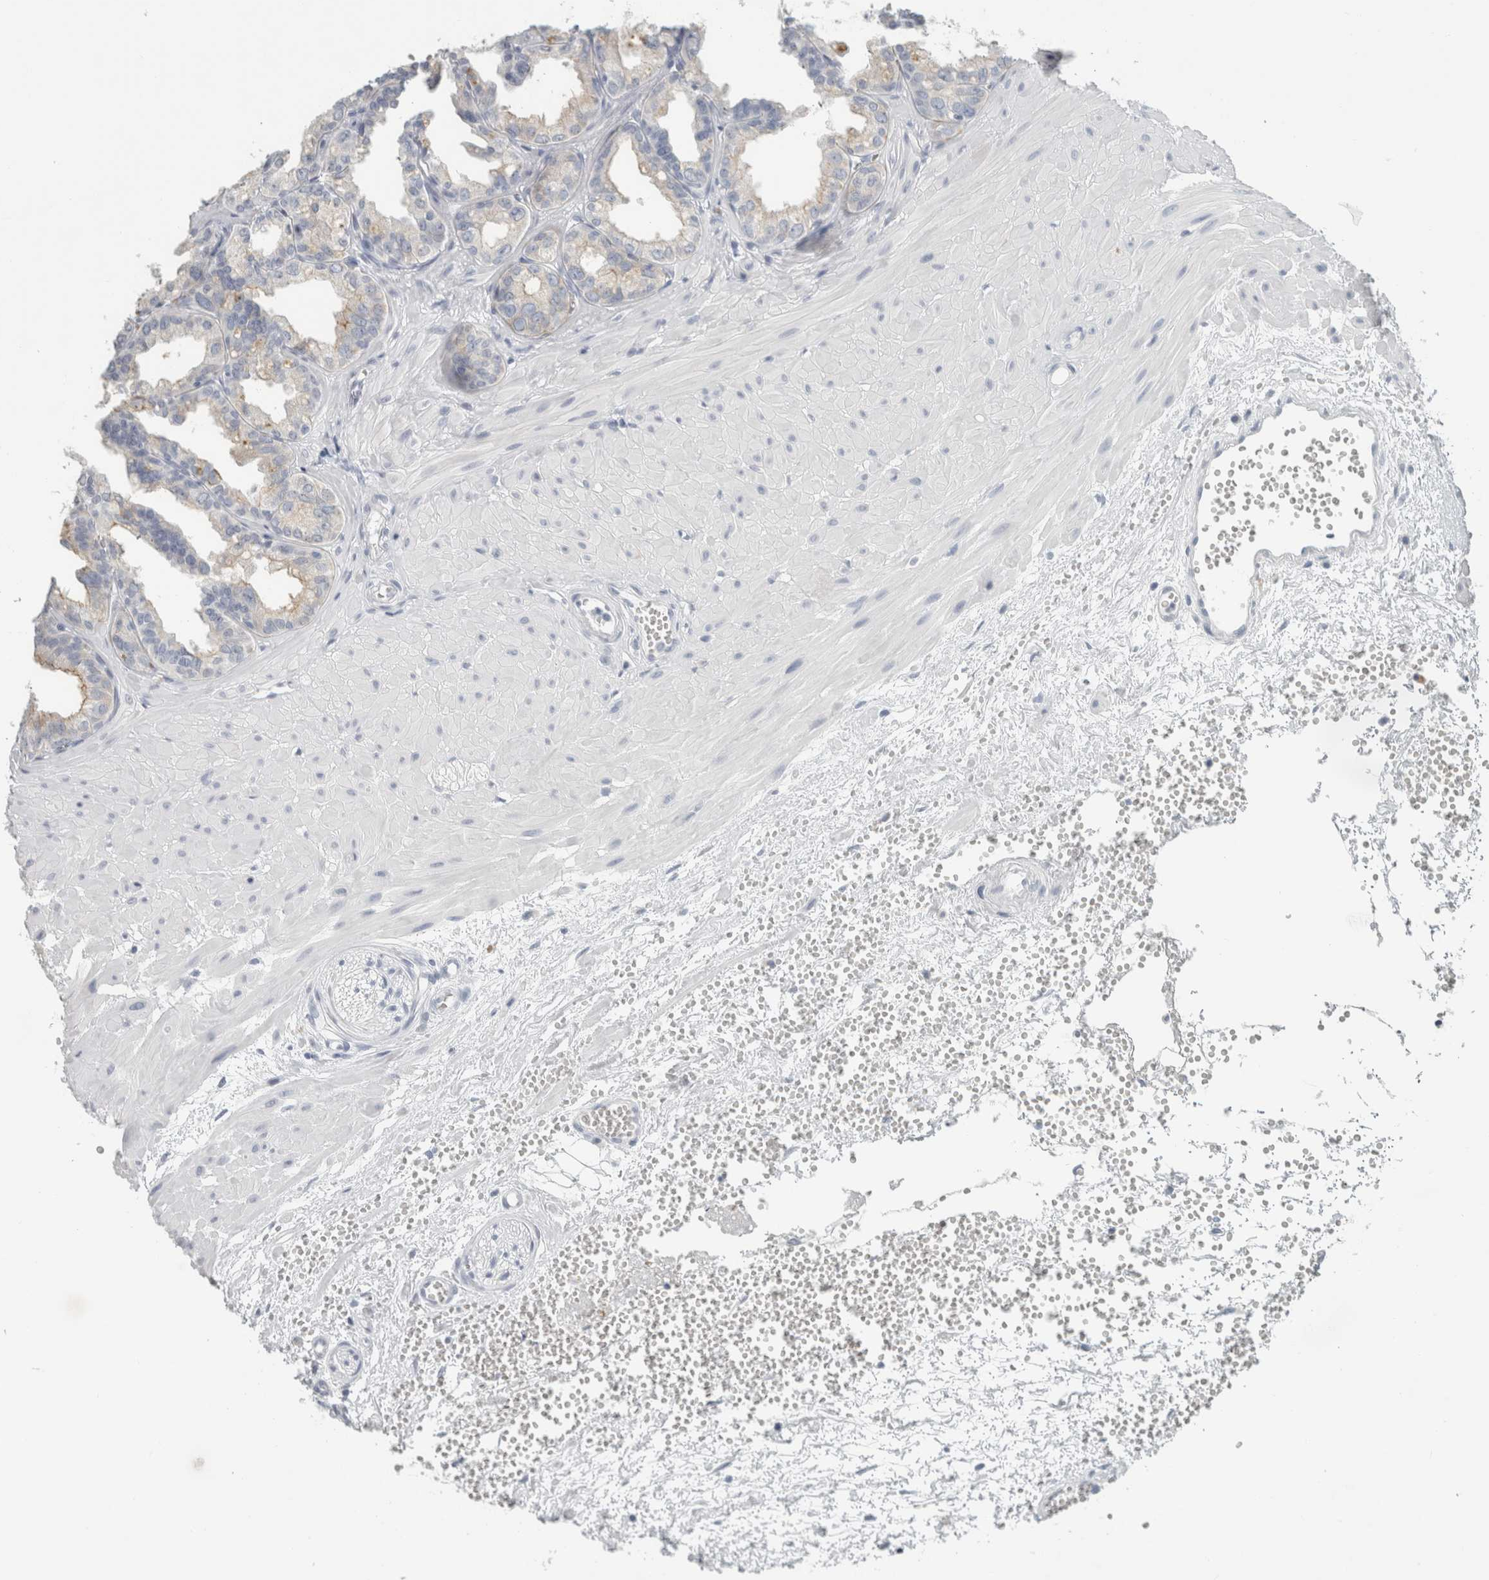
{"staining": {"intensity": "moderate", "quantity": "<25%", "location": "cytoplasmic/membranous"}, "tissue": "seminal vesicle", "cell_type": "Glandular cells", "image_type": "normal", "snomed": [{"axis": "morphology", "description": "Normal tissue, NOS"}, {"axis": "topography", "description": "Prostate"}, {"axis": "topography", "description": "Seminal veicle"}], "caption": "About <25% of glandular cells in benign seminal vesicle show moderate cytoplasmic/membranous protein staining as visualized by brown immunohistochemical staining.", "gene": "SLC28A3", "patient": {"sex": "male", "age": 51}}